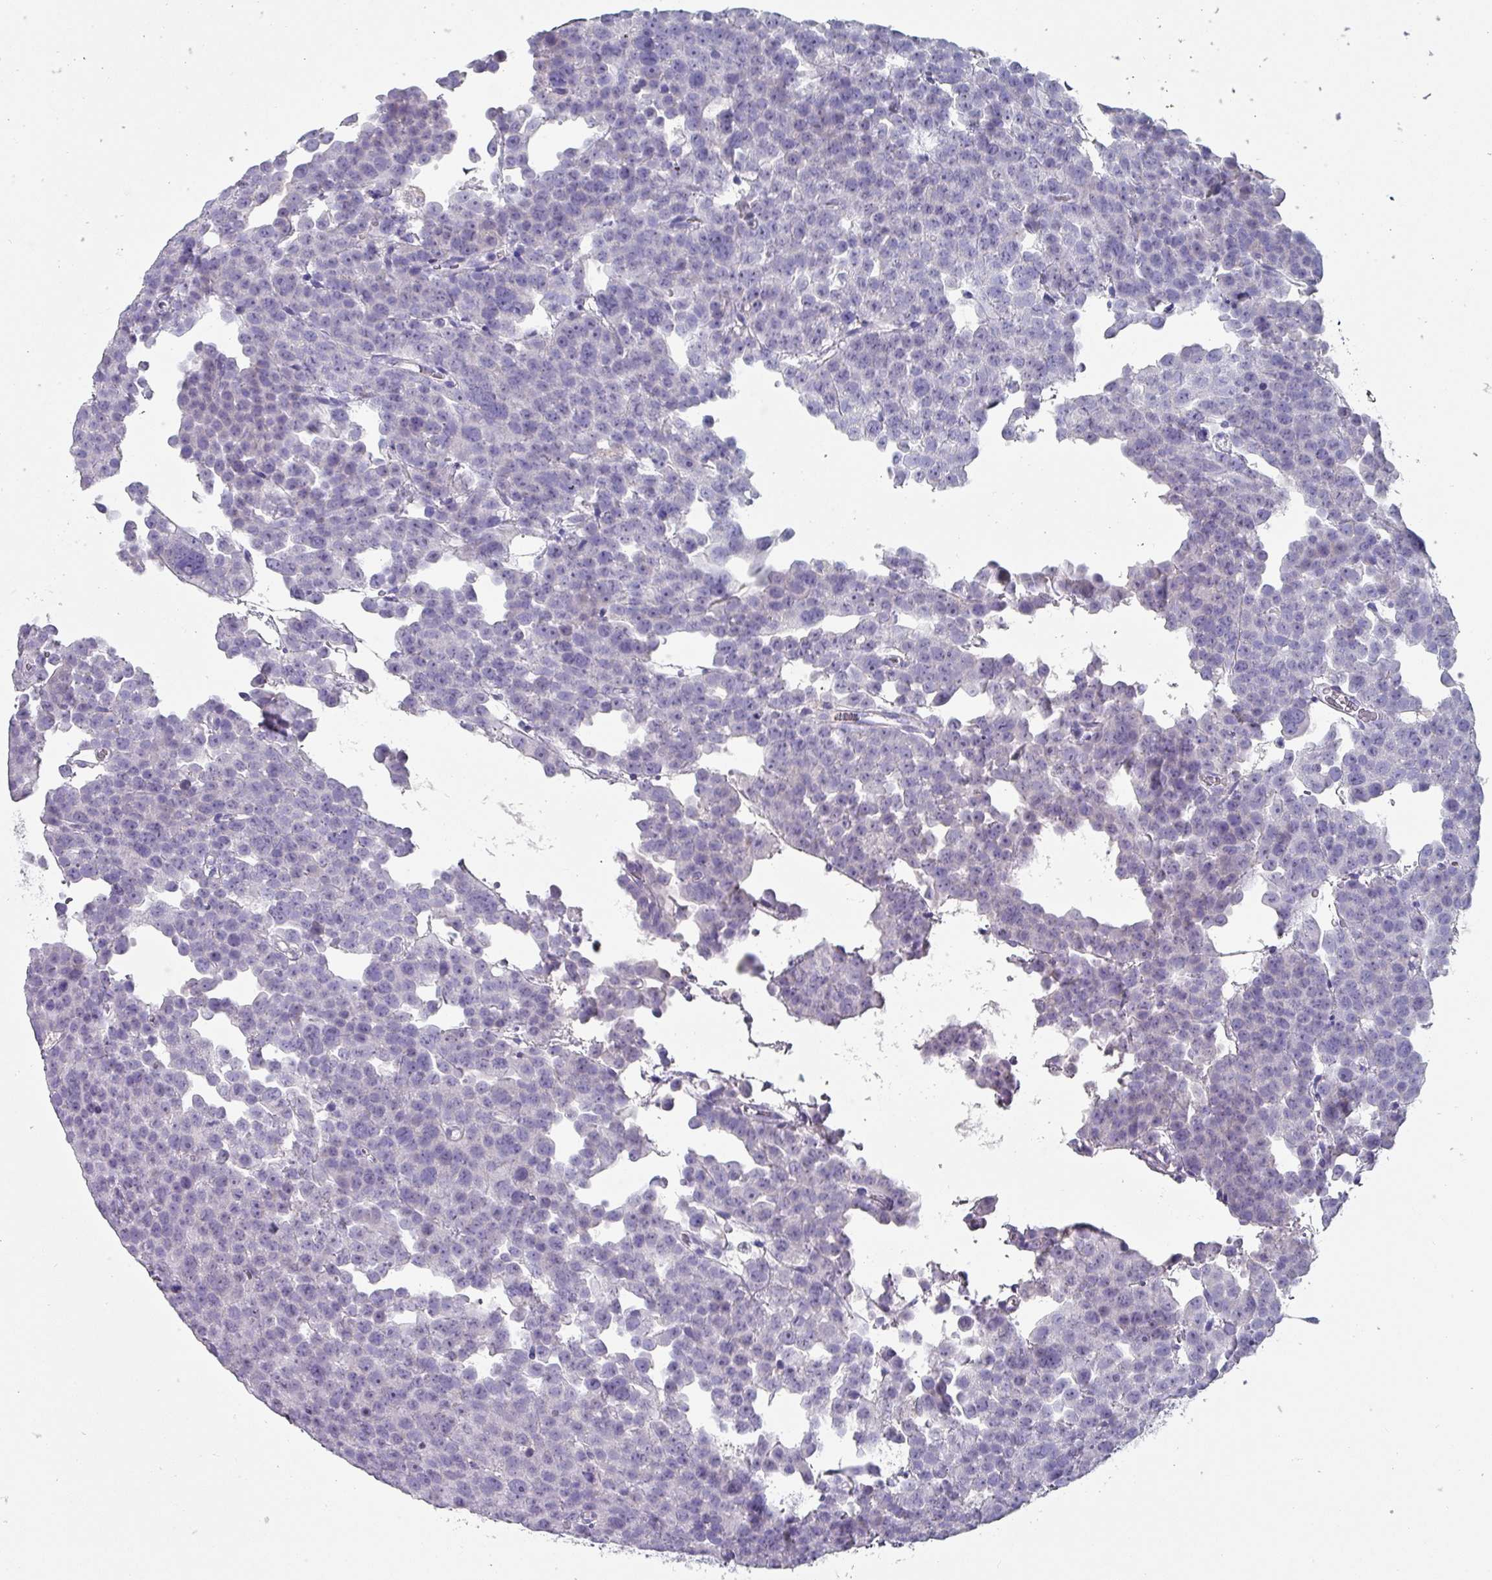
{"staining": {"intensity": "negative", "quantity": "none", "location": "none"}, "tissue": "testis cancer", "cell_type": "Tumor cells", "image_type": "cancer", "snomed": [{"axis": "morphology", "description": "Seminoma, NOS"}, {"axis": "topography", "description": "Testis"}], "caption": "High magnification brightfield microscopy of testis seminoma stained with DAB (3,3'-diaminobenzidine) (brown) and counterstained with hematoxylin (blue): tumor cells show no significant staining. (IHC, brightfield microscopy, high magnification).", "gene": "INS-IGF2", "patient": {"sex": "male", "age": 71}}